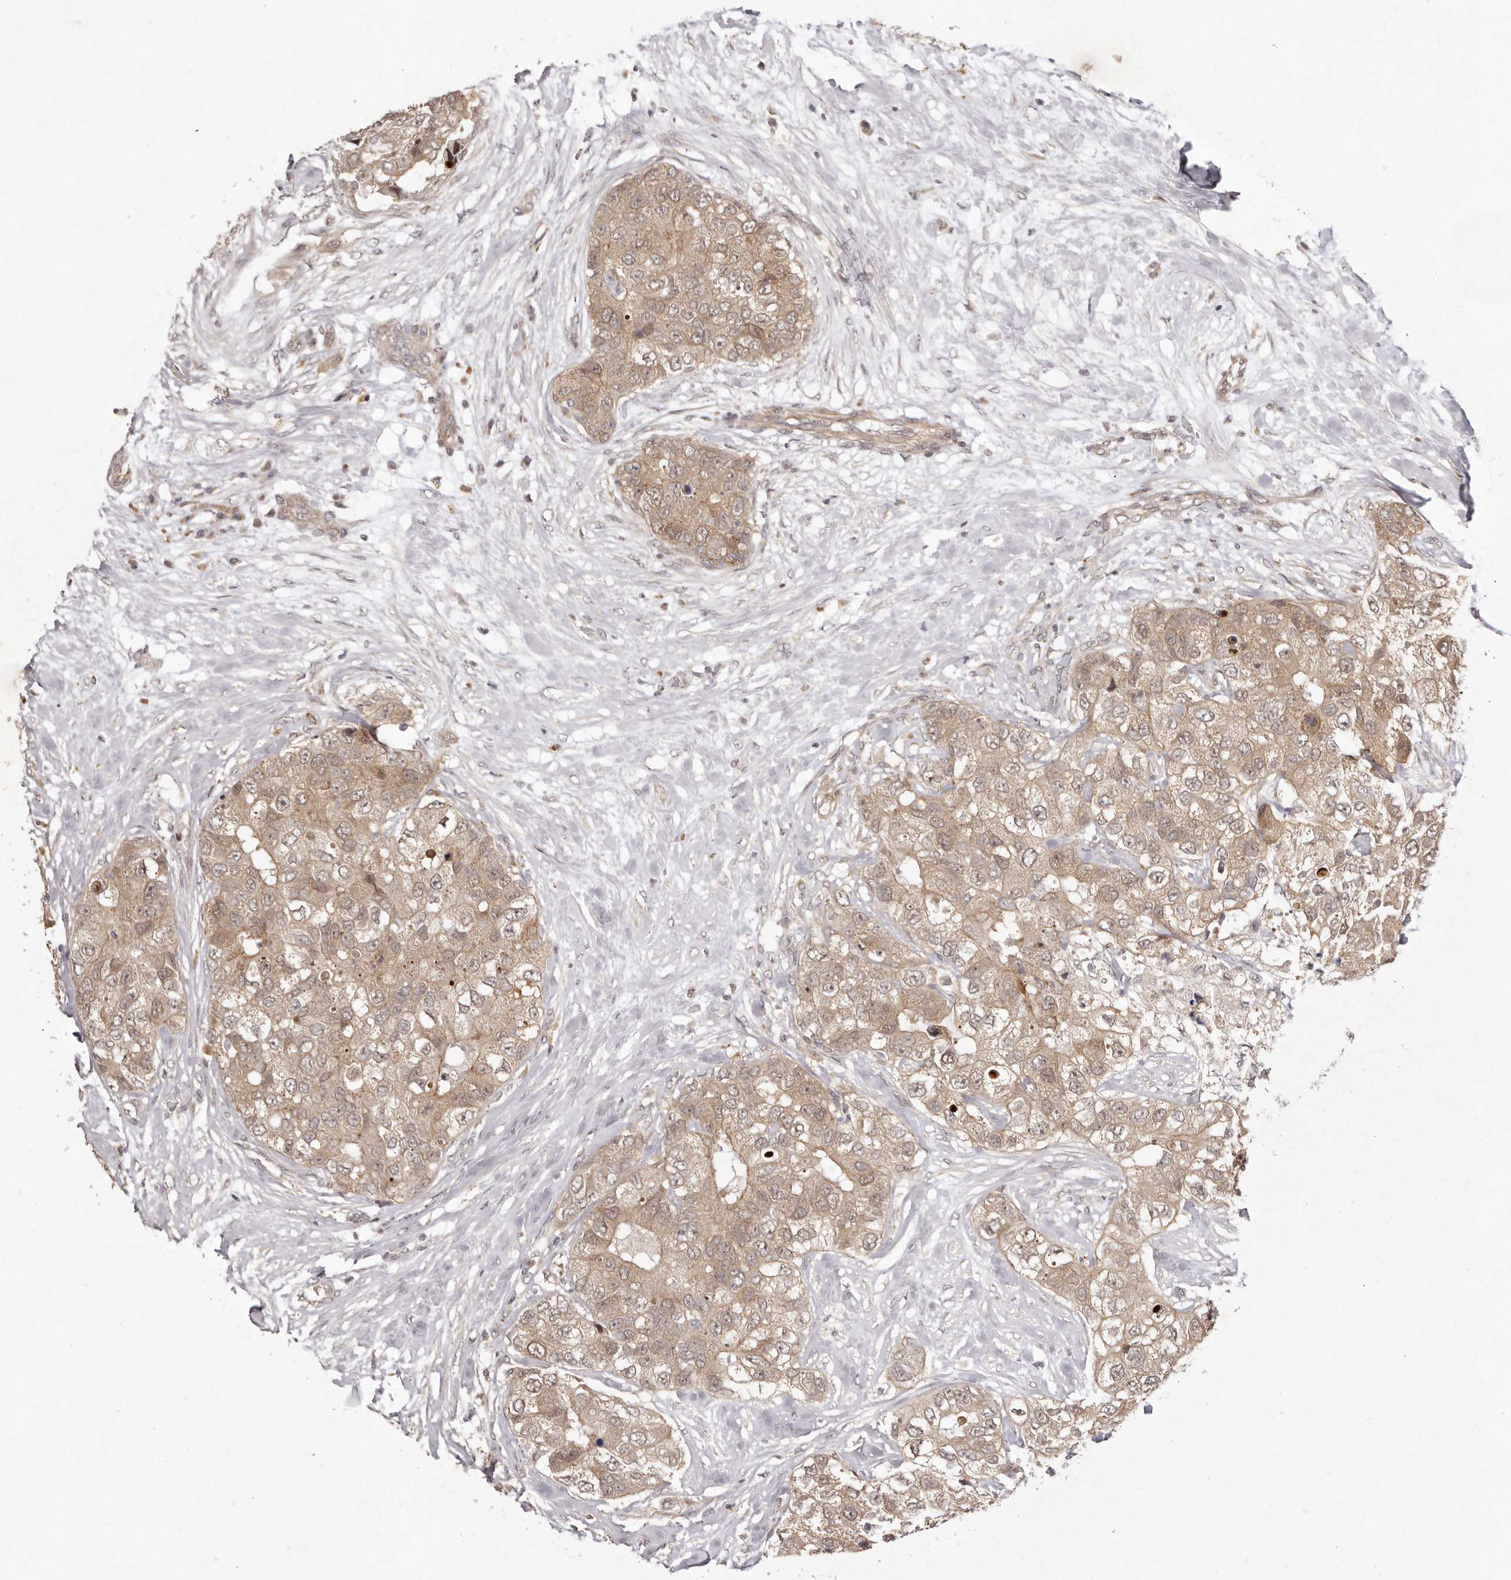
{"staining": {"intensity": "moderate", "quantity": ">75%", "location": "cytoplasmic/membranous"}, "tissue": "breast cancer", "cell_type": "Tumor cells", "image_type": "cancer", "snomed": [{"axis": "morphology", "description": "Duct carcinoma"}, {"axis": "topography", "description": "Breast"}], "caption": "Breast cancer was stained to show a protein in brown. There is medium levels of moderate cytoplasmic/membranous positivity in approximately >75% of tumor cells.", "gene": "BUD31", "patient": {"sex": "female", "age": 62}}